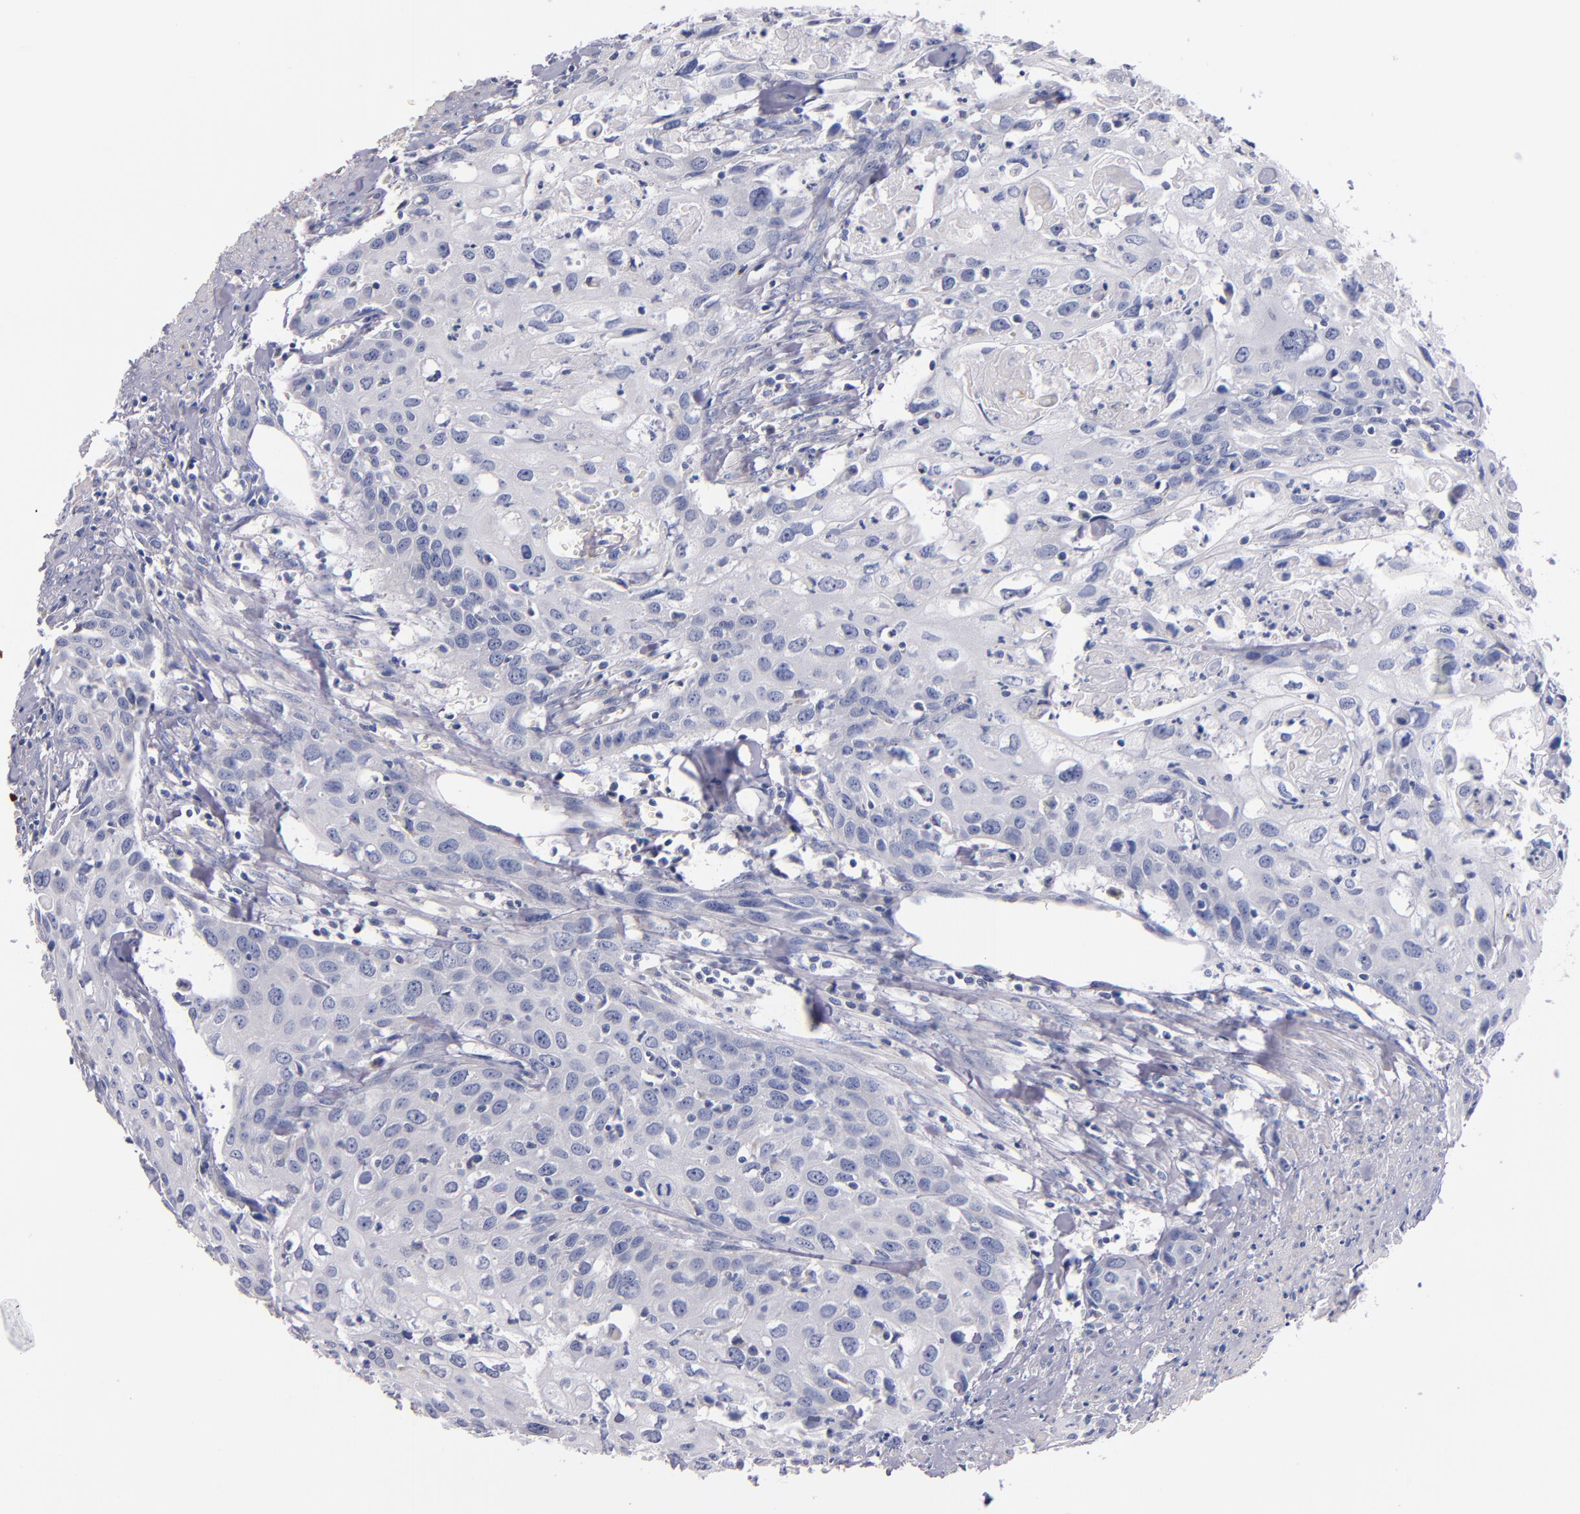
{"staining": {"intensity": "negative", "quantity": "none", "location": "none"}, "tissue": "urothelial cancer", "cell_type": "Tumor cells", "image_type": "cancer", "snomed": [{"axis": "morphology", "description": "Urothelial carcinoma, High grade"}, {"axis": "topography", "description": "Urinary bladder"}], "caption": "IHC image of neoplastic tissue: human urothelial cancer stained with DAB (3,3'-diaminobenzidine) shows no significant protein staining in tumor cells.", "gene": "CNTNAP2", "patient": {"sex": "male", "age": 54}}